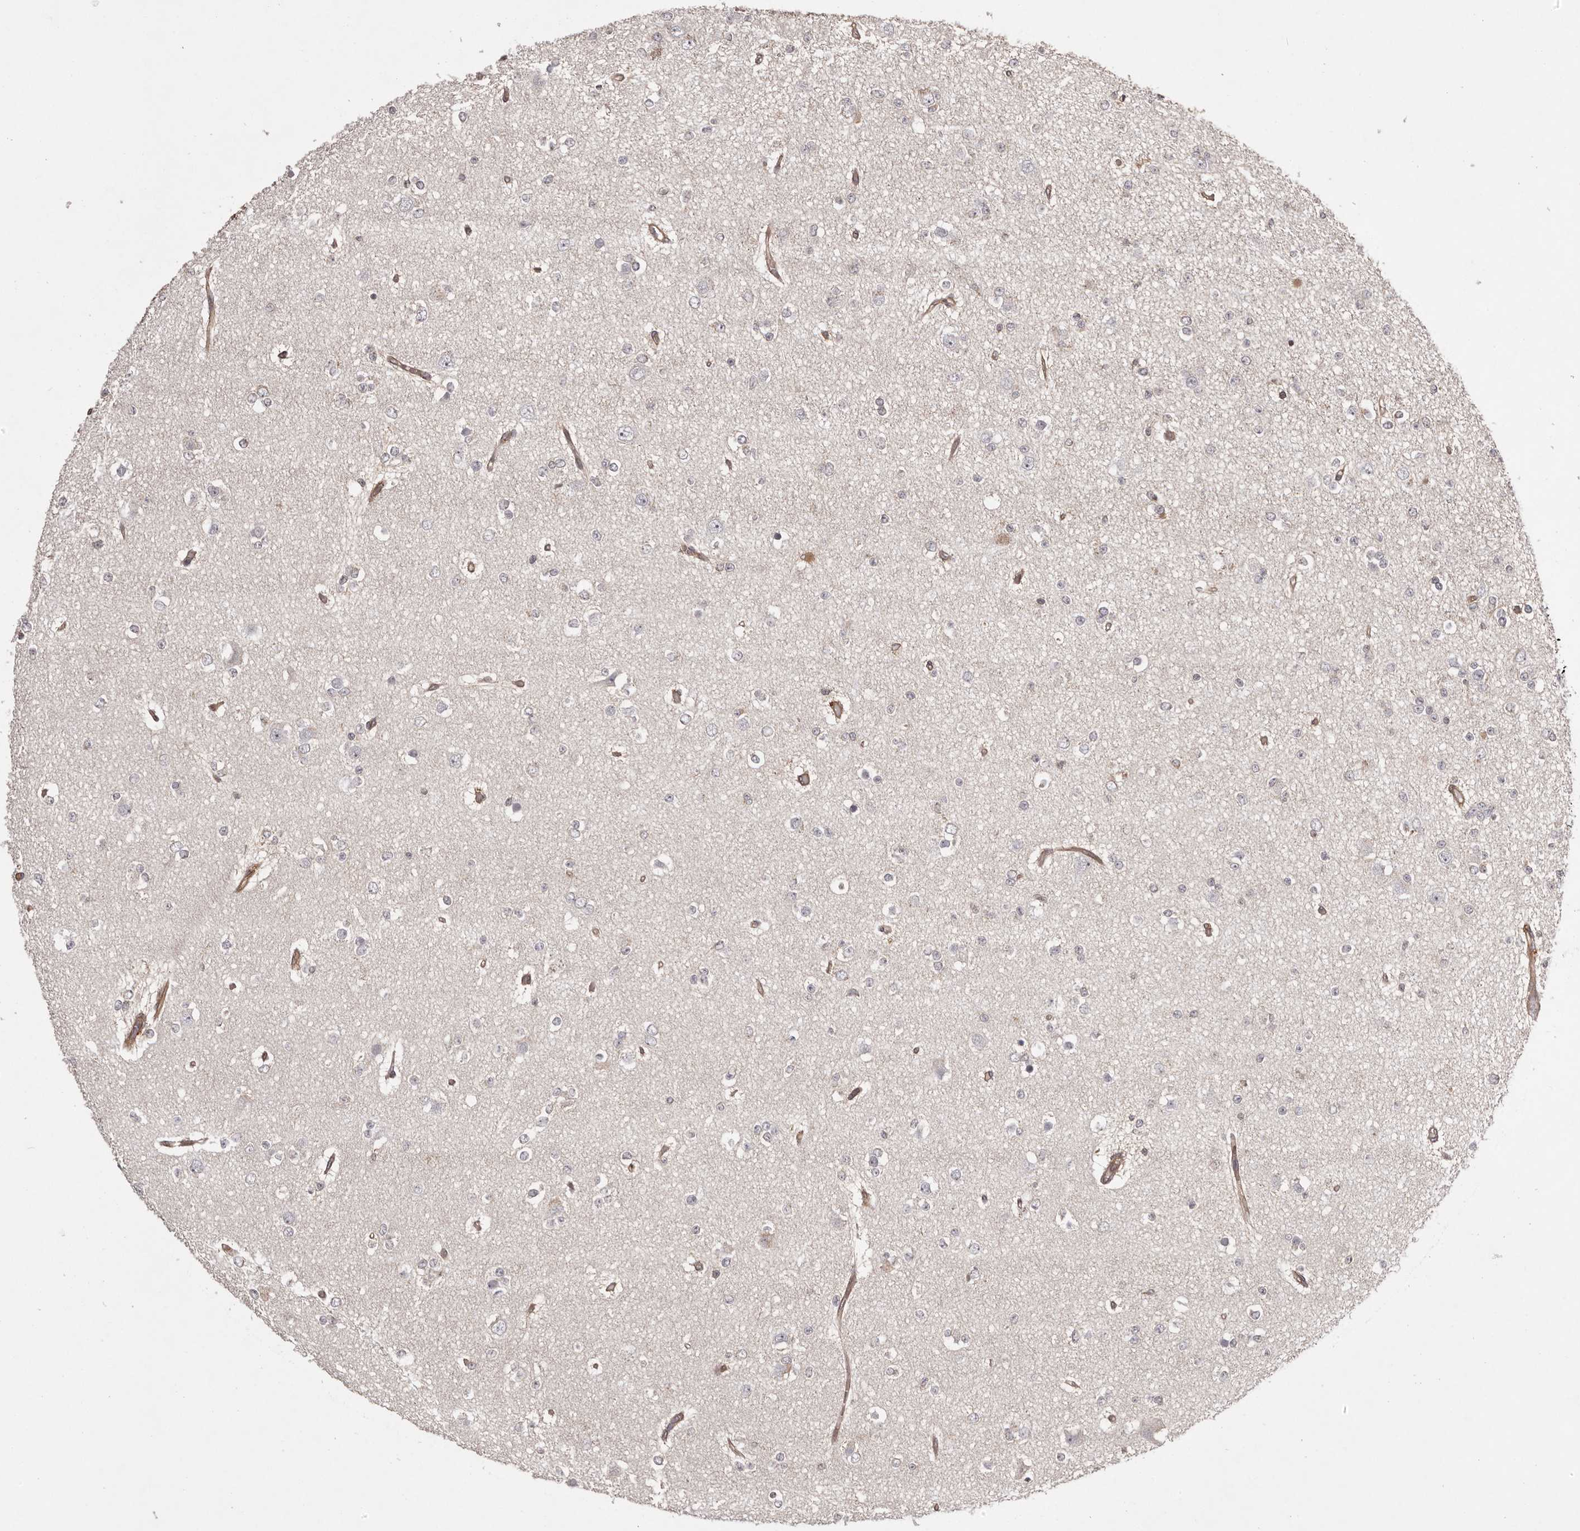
{"staining": {"intensity": "negative", "quantity": "none", "location": "none"}, "tissue": "glioma", "cell_type": "Tumor cells", "image_type": "cancer", "snomed": [{"axis": "morphology", "description": "Glioma, malignant, Low grade"}, {"axis": "topography", "description": "Brain"}], "caption": "Glioma was stained to show a protein in brown. There is no significant positivity in tumor cells.", "gene": "NFKBIA", "patient": {"sex": "female", "age": 22}}